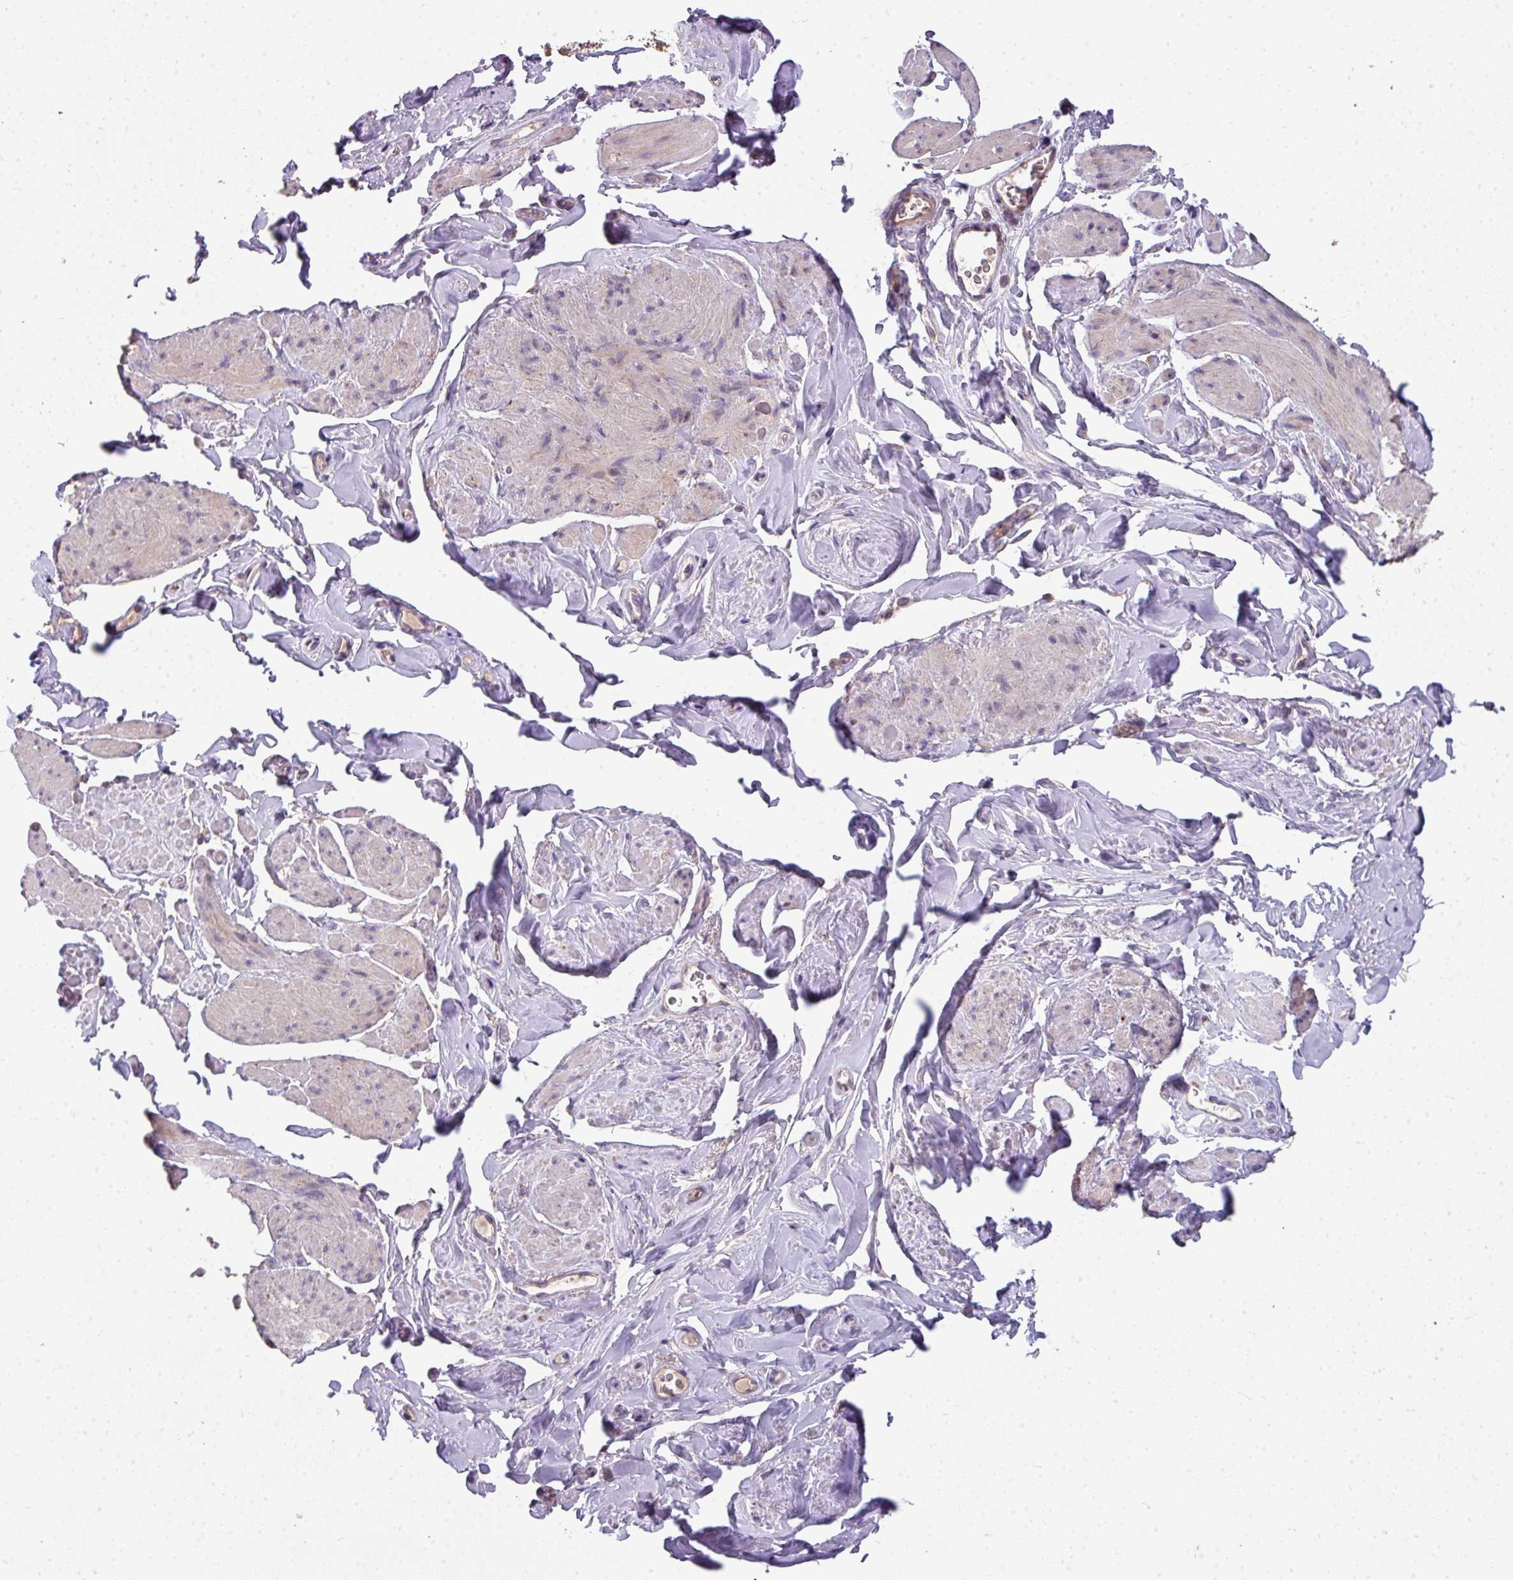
{"staining": {"intensity": "weak", "quantity": "<25%", "location": "cytoplasmic/membranous"}, "tissue": "smooth muscle", "cell_type": "Smooth muscle cells", "image_type": "normal", "snomed": [{"axis": "morphology", "description": "Normal tissue, NOS"}, {"axis": "topography", "description": "Smooth muscle"}, {"axis": "topography", "description": "Peripheral nerve tissue"}], "caption": "Protein analysis of normal smooth muscle demonstrates no significant positivity in smooth muscle cells.", "gene": "PALS2", "patient": {"sex": "male", "age": 69}}